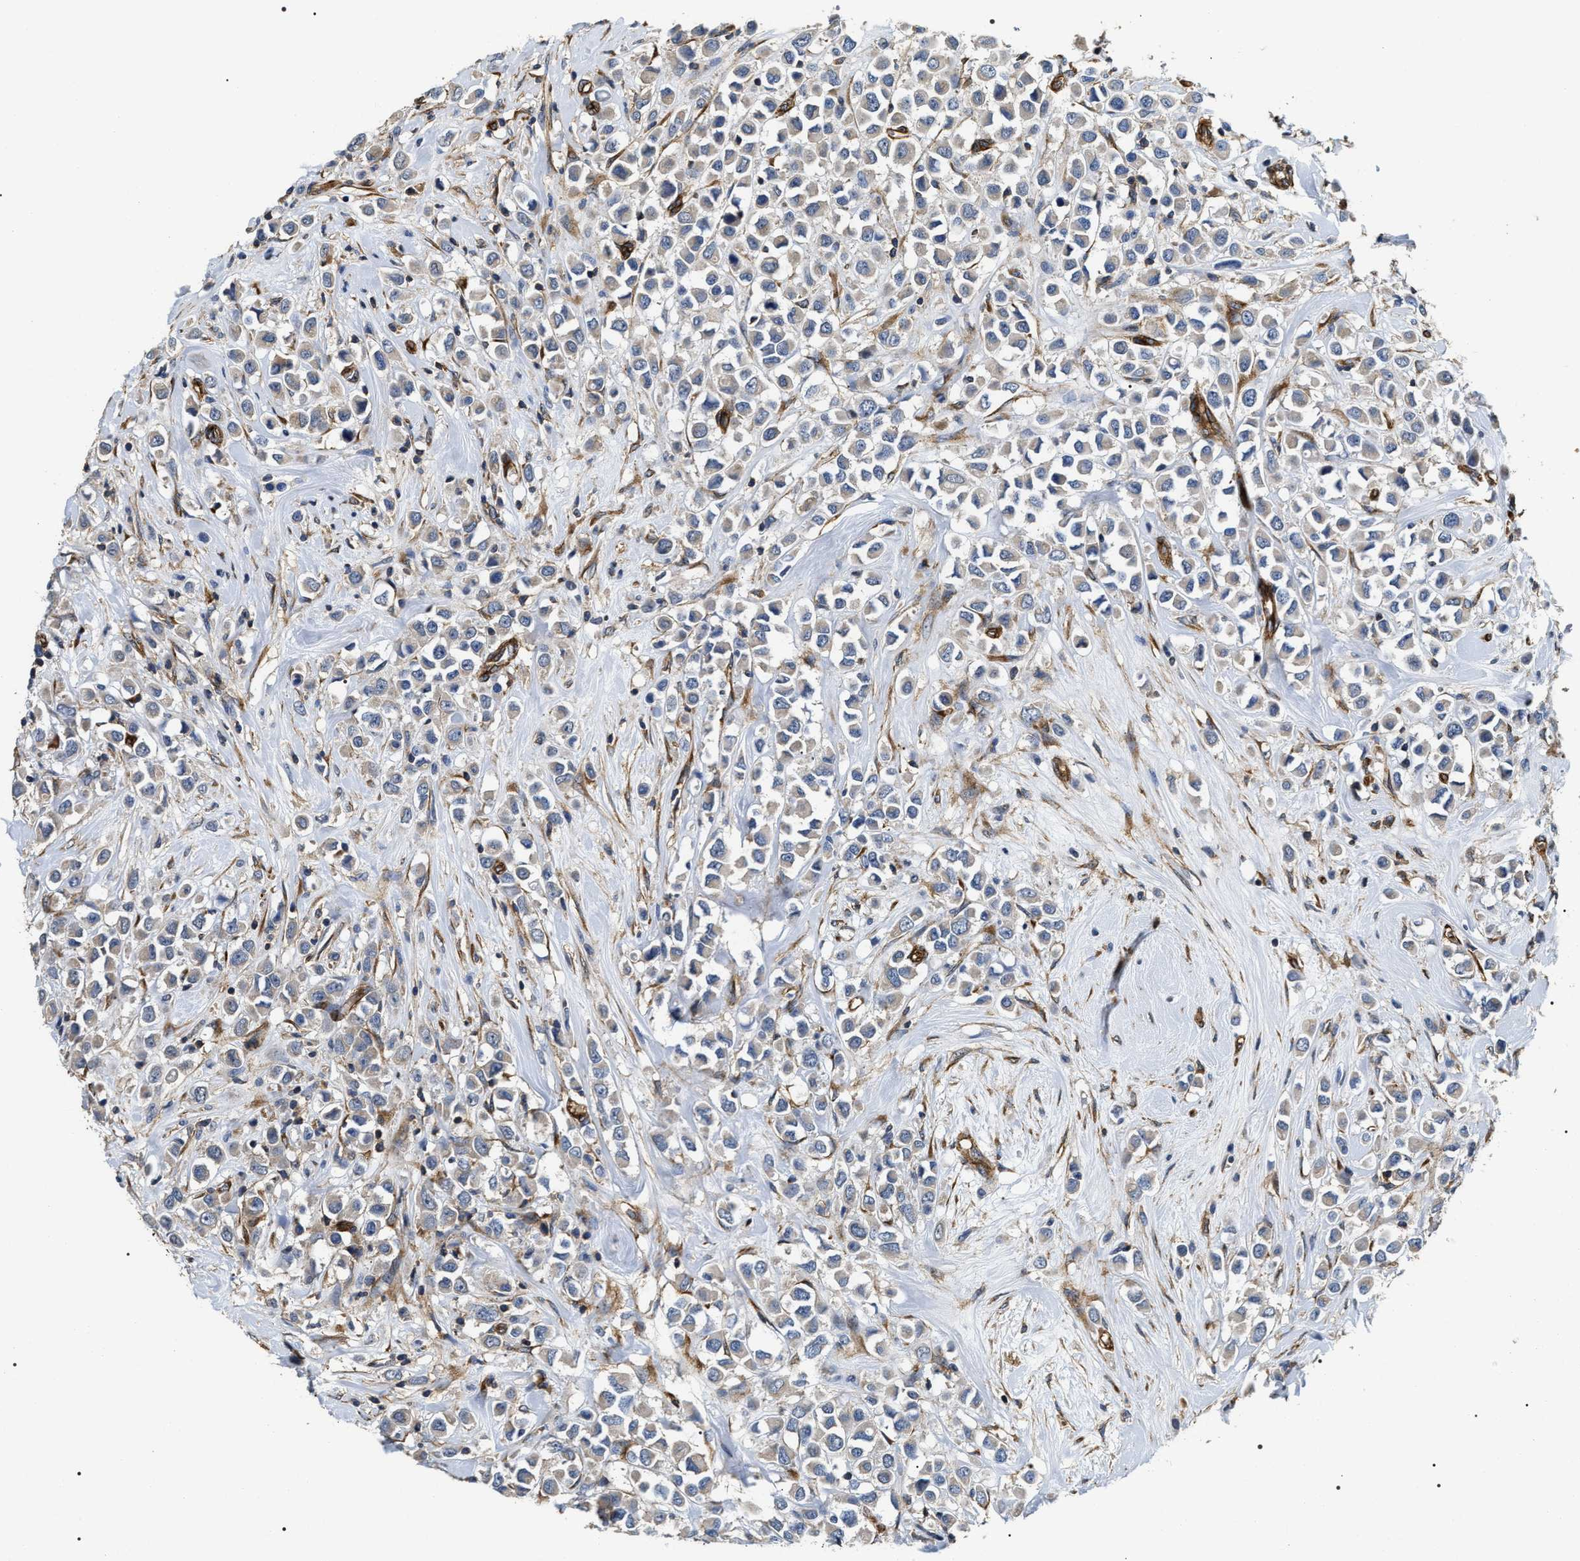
{"staining": {"intensity": "negative", "quantity": "none", "location": "none"}, "tissue": "breast cancer", "cell_type": "Tumor cells", "image_type": "cancer", "snomed": [{"axis": "morphology", "description": "Duct carcinoma"}, {"axis": "topography", "description": "Breast"}], "caption": "Protein analysis of breast invasive ductal carcinoma displays no significant positivity in tumor cells.", "gene": "ZC3HAV1L", "patient": {"sex": "female", "age": 61}}